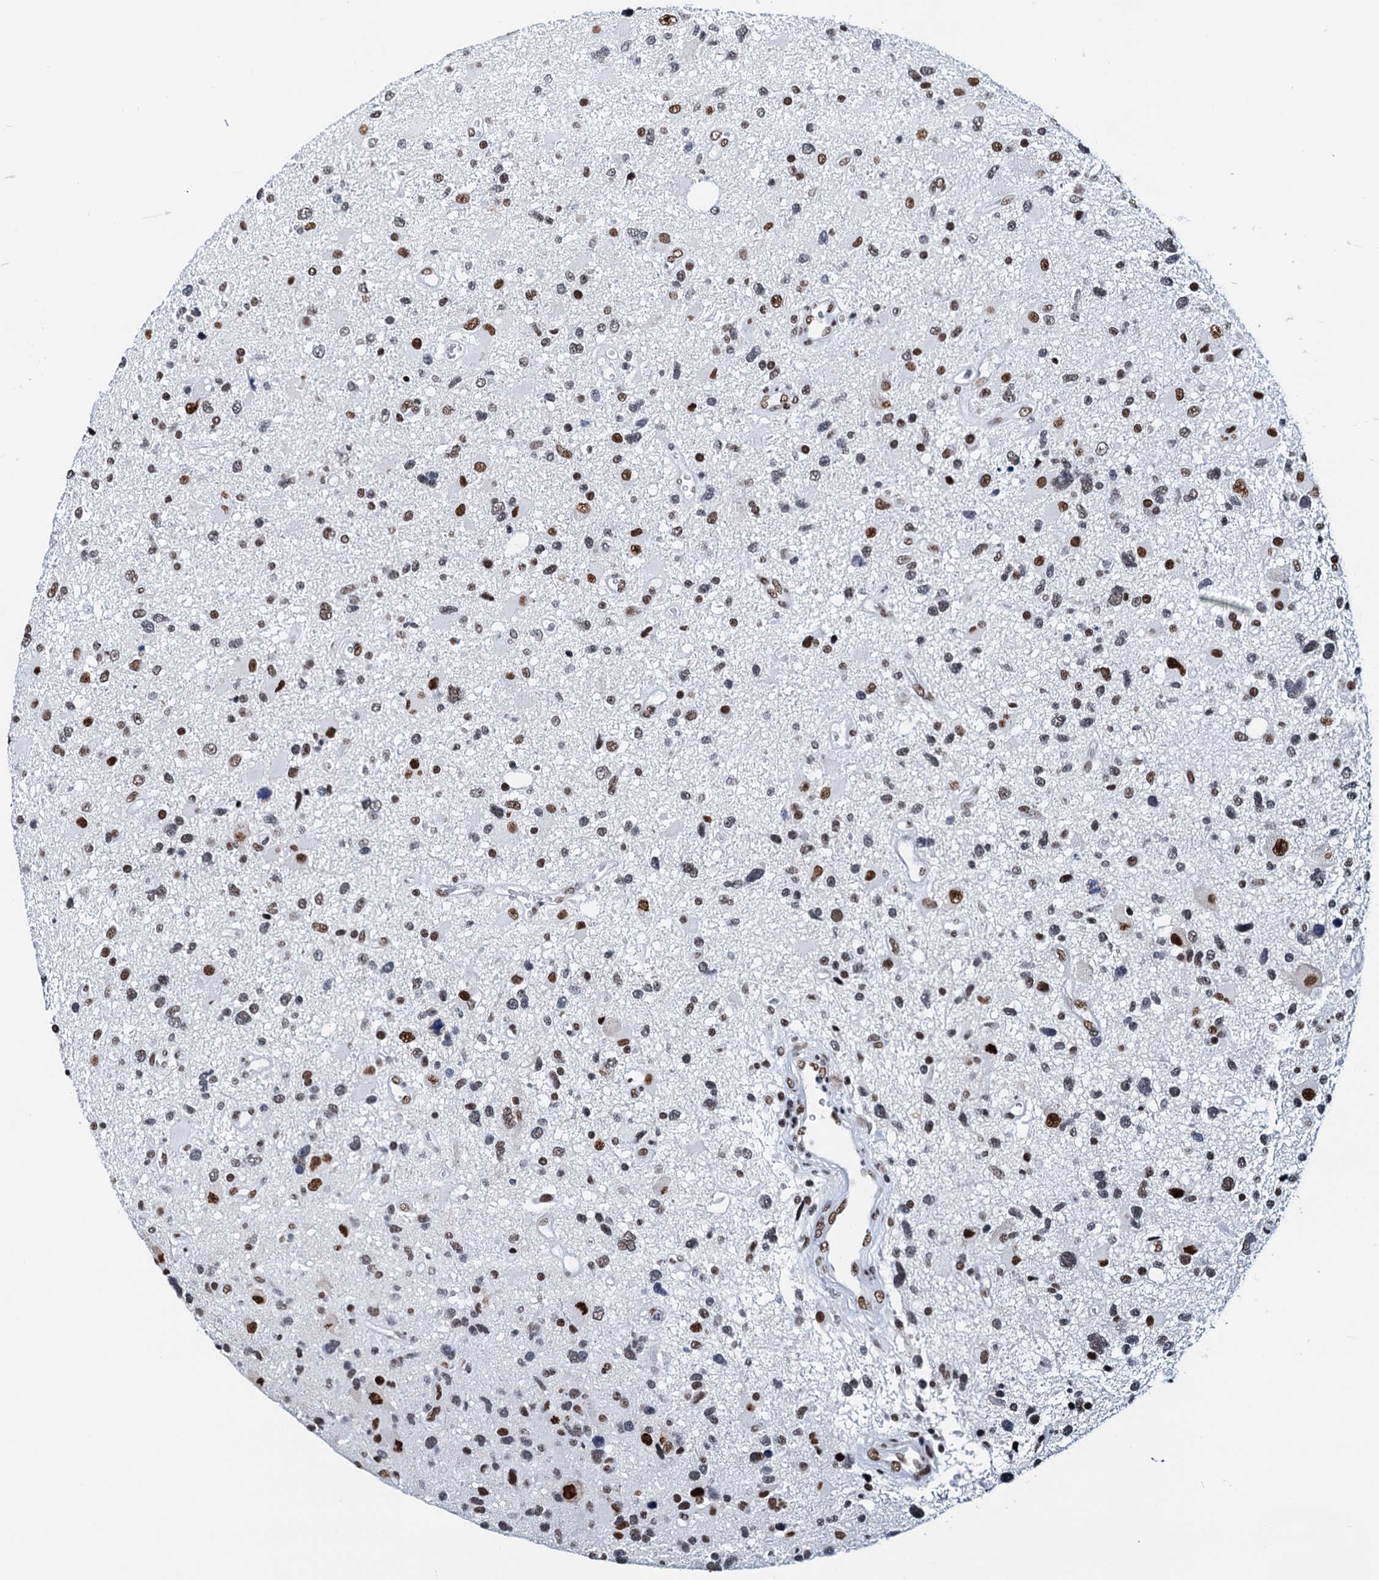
{"staining": {"intensity": "strong", "quantity": "25%-75%", "location": "nuclear"}, "tissue": "glioma", "cell_type": "Tumor cells", "image_type": "cancer", "snomed": [{"axis": "morphology", "description": "Glioma, malignant, High grade"}, {"axis": "topography", "description": "Brain"}], "caption": "IHC (DAB (3,3'-diaminobenzidine)) staining of glioma shows strong nuclear protein expression in about 25%-75% of tumor cells.", "gene": "SLTM", "patient": {"sex": "male", "age": 33}}